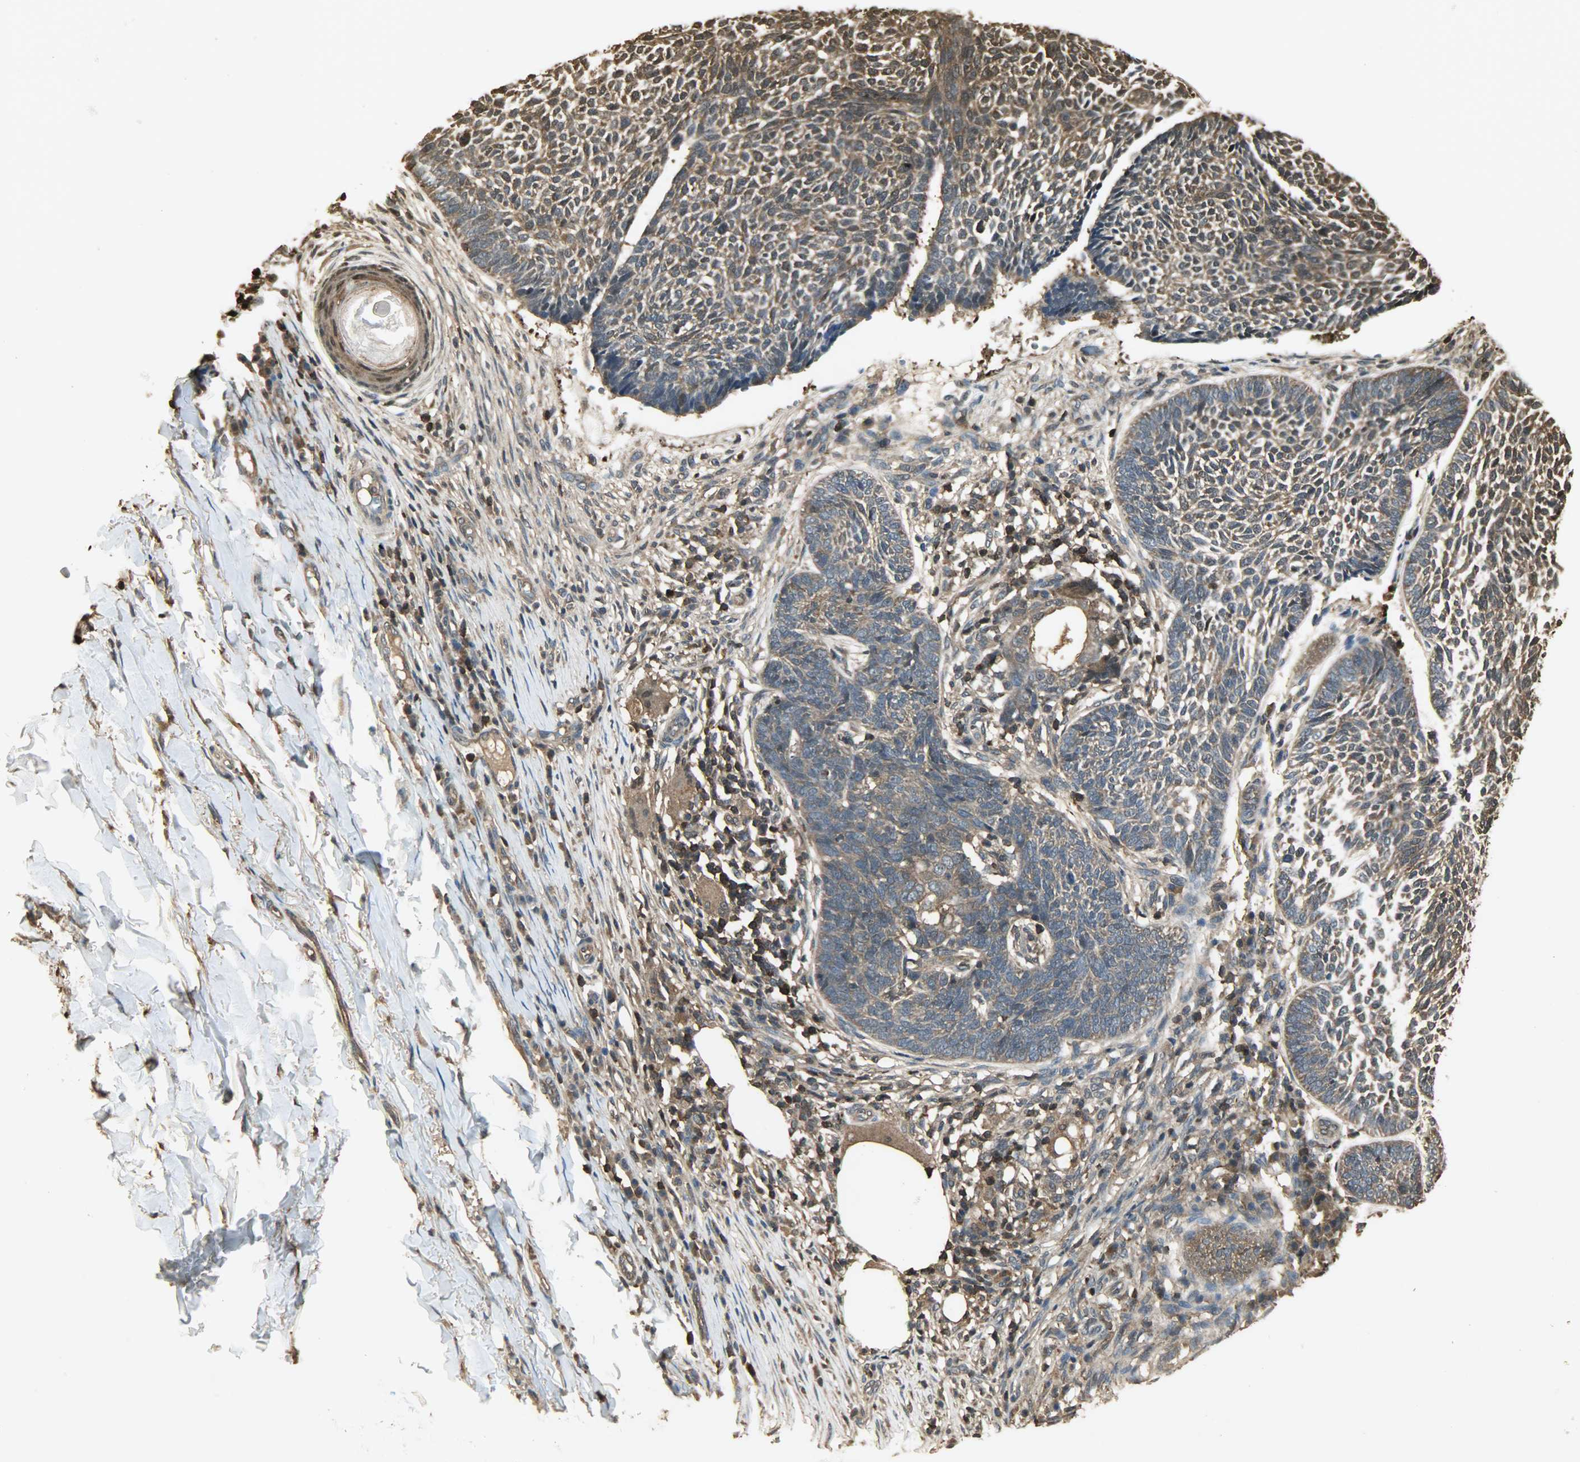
{"staining": {"intensity": "strong", "quantity": ">75%", "location": "cytoplasmic/membranous"}, "tissue": "skin cancer", "cell_type": "Tumor cells", "image_type": "cancer", "snomed": [{"axis": "morphology", "description": "Normal tissue, NOS"}, {"axis": "morphology", "description": "Basal cell carcinoma"}, {"axis": "topography", "description": "Skin"}], "caption": "Brown immunohistochemical staining in skin cancer (basal cell carcinoma) exhibits strong cytoplasmic/membranous positivity in approximately >75% of tumor cells.", "gene": "YWHAZ", "patient": {"sex": "male", "age": 87}}